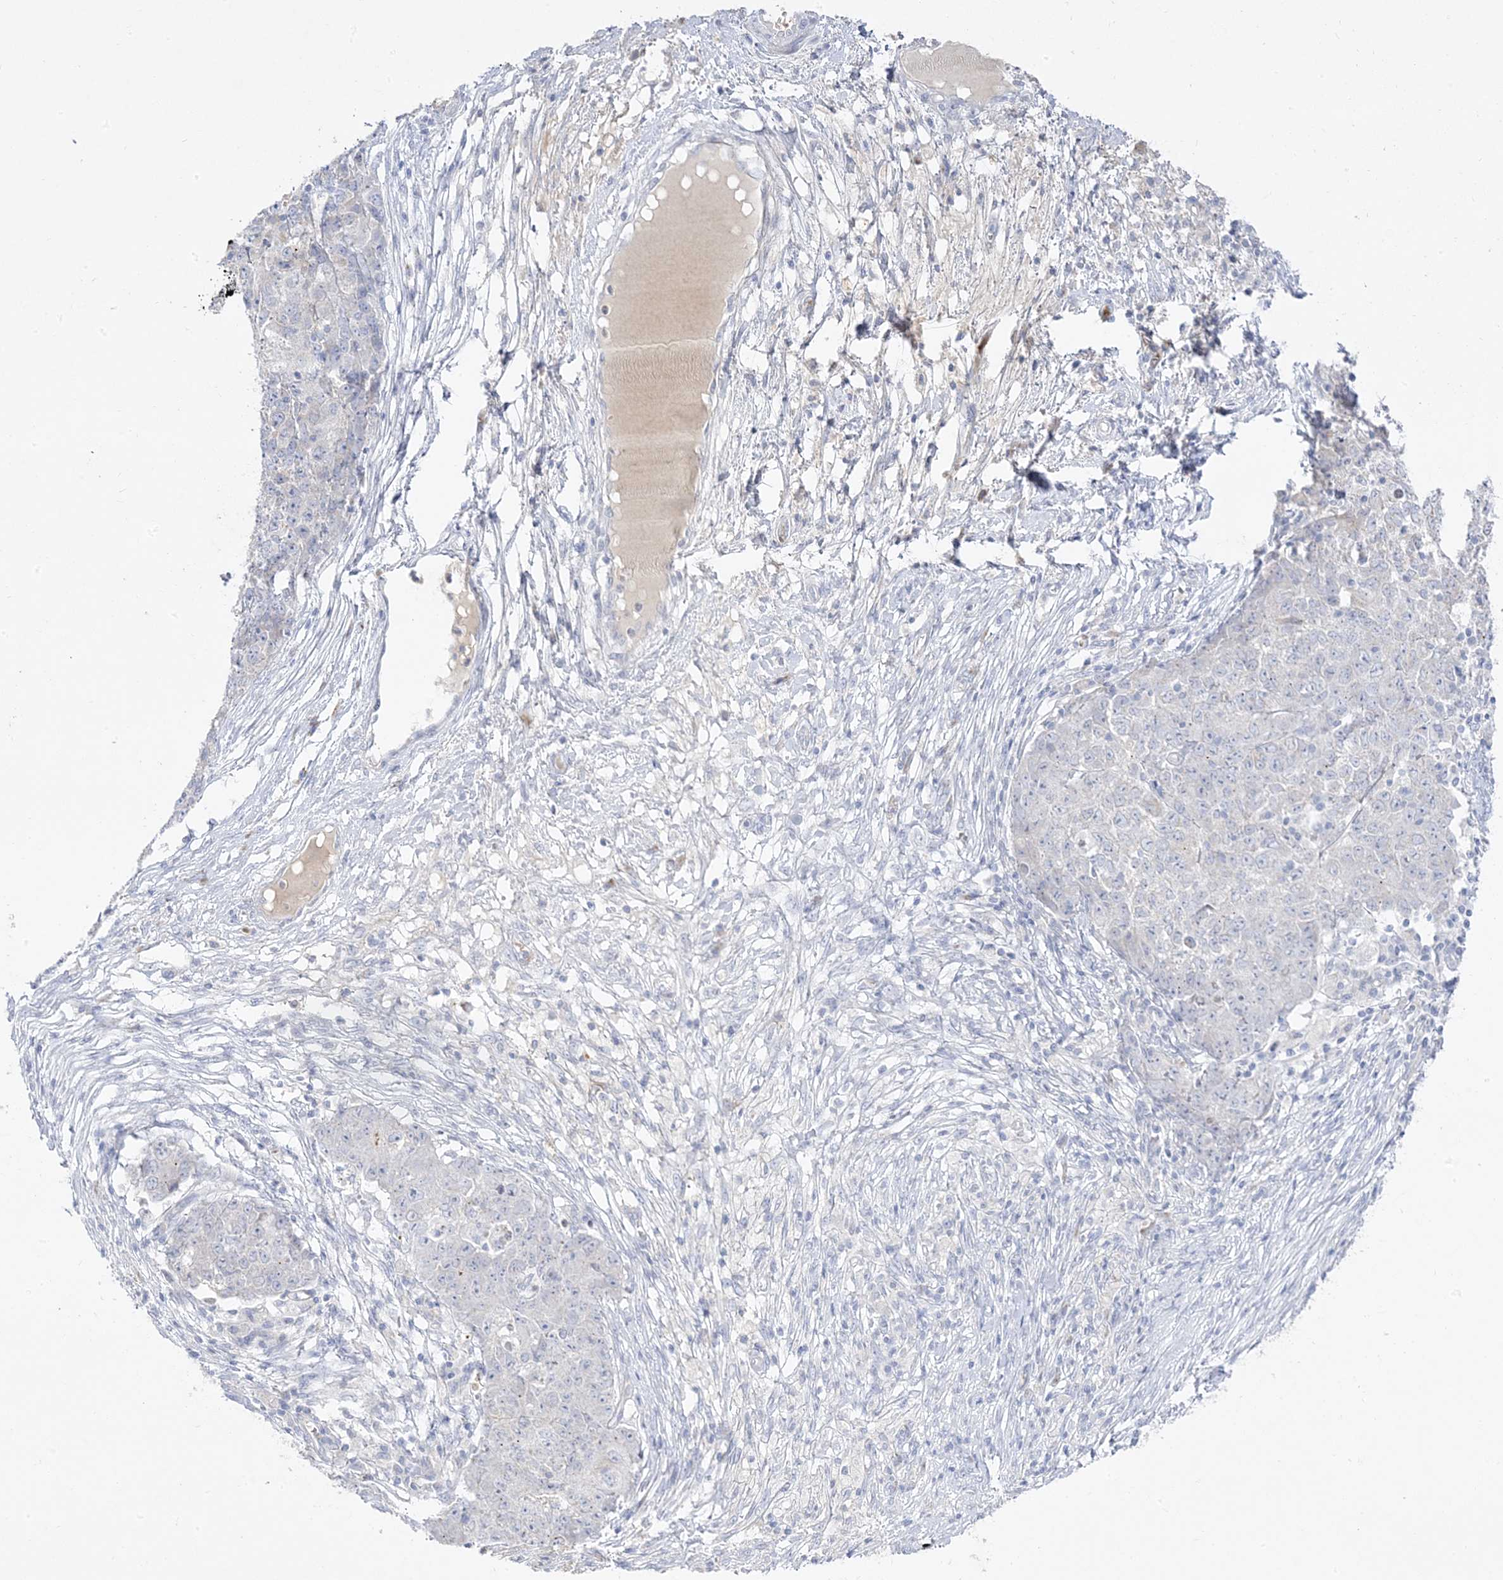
{"staining": {"intensity": "negative", "quantity": "none", "location": "none"}, "tissue": "ovarian cancer", "cell_type": "Tumor cells", "image_type": "cancer", "snomed": [{"axis": "morphology", "description": "Carcinoma, endometroid"}, {"axis": "topography", "description": "Ovary"}], "caption": "There is no significant positivity in tumor cells of ovarian endometroid carcinoma.", "gene": "TRANK1", "patient": {"sex": "female", "age": 42}}